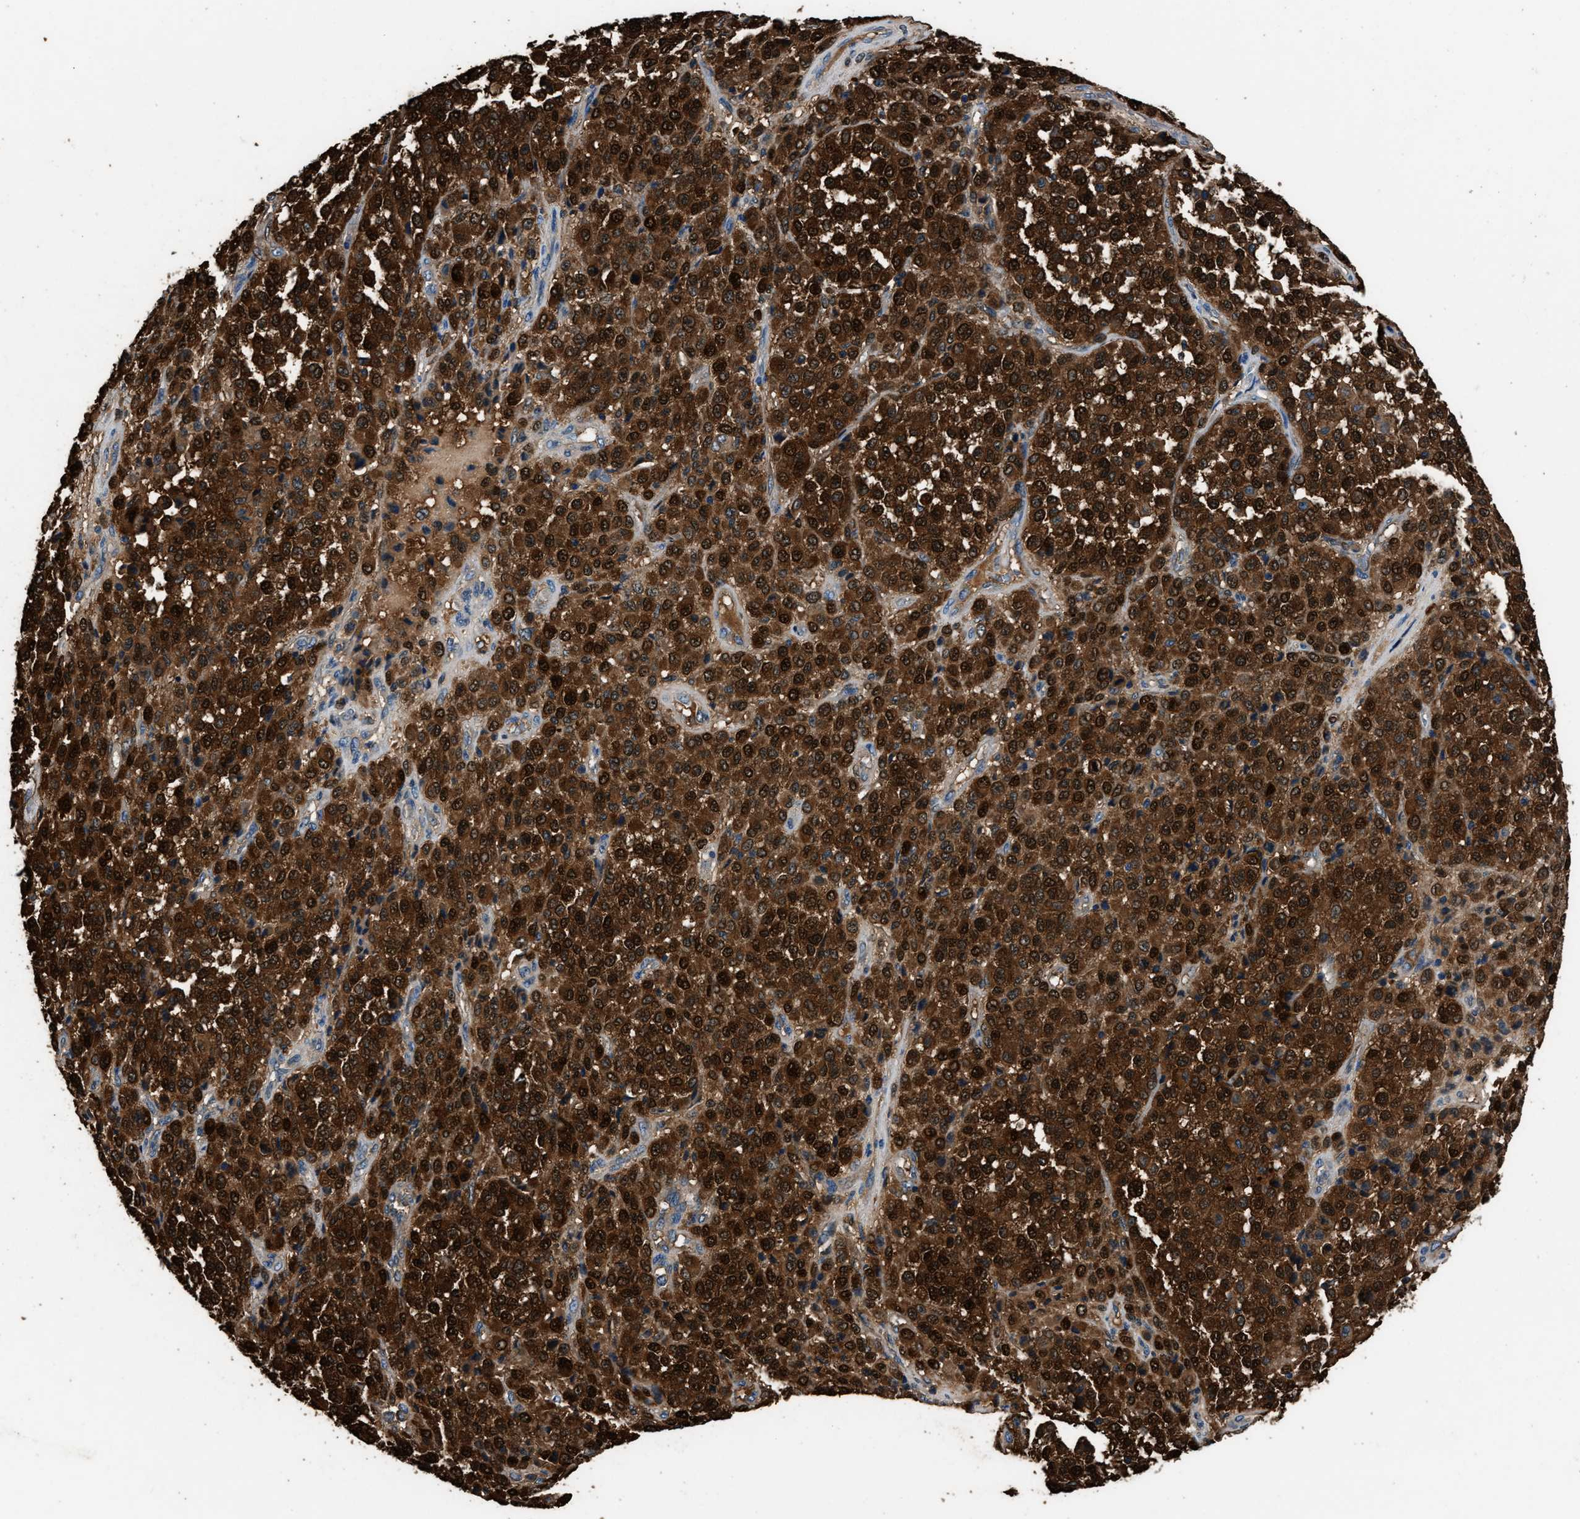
{"staining": {"intensity": "strong", "quantity": ">75%", "location": "cytoplasmic/membranous"}, "tissue": "melanoma", "cell_type": "Tumor cells", "image_type": "cancer", "snomed": [{"axis": "morphology", "description": "Malignant melanoma, Metastatic site"}, {"axis": "topography", "description": "Pancreas"}], "caption": "This is a histology image of immunohistochemistry (IHC) staining of melanoma, which shows strong expression in the cytoplasmic/membranous of tumor cells.", "gene": "GSTP1", "patient": {"sex": "female", "age": 30}}